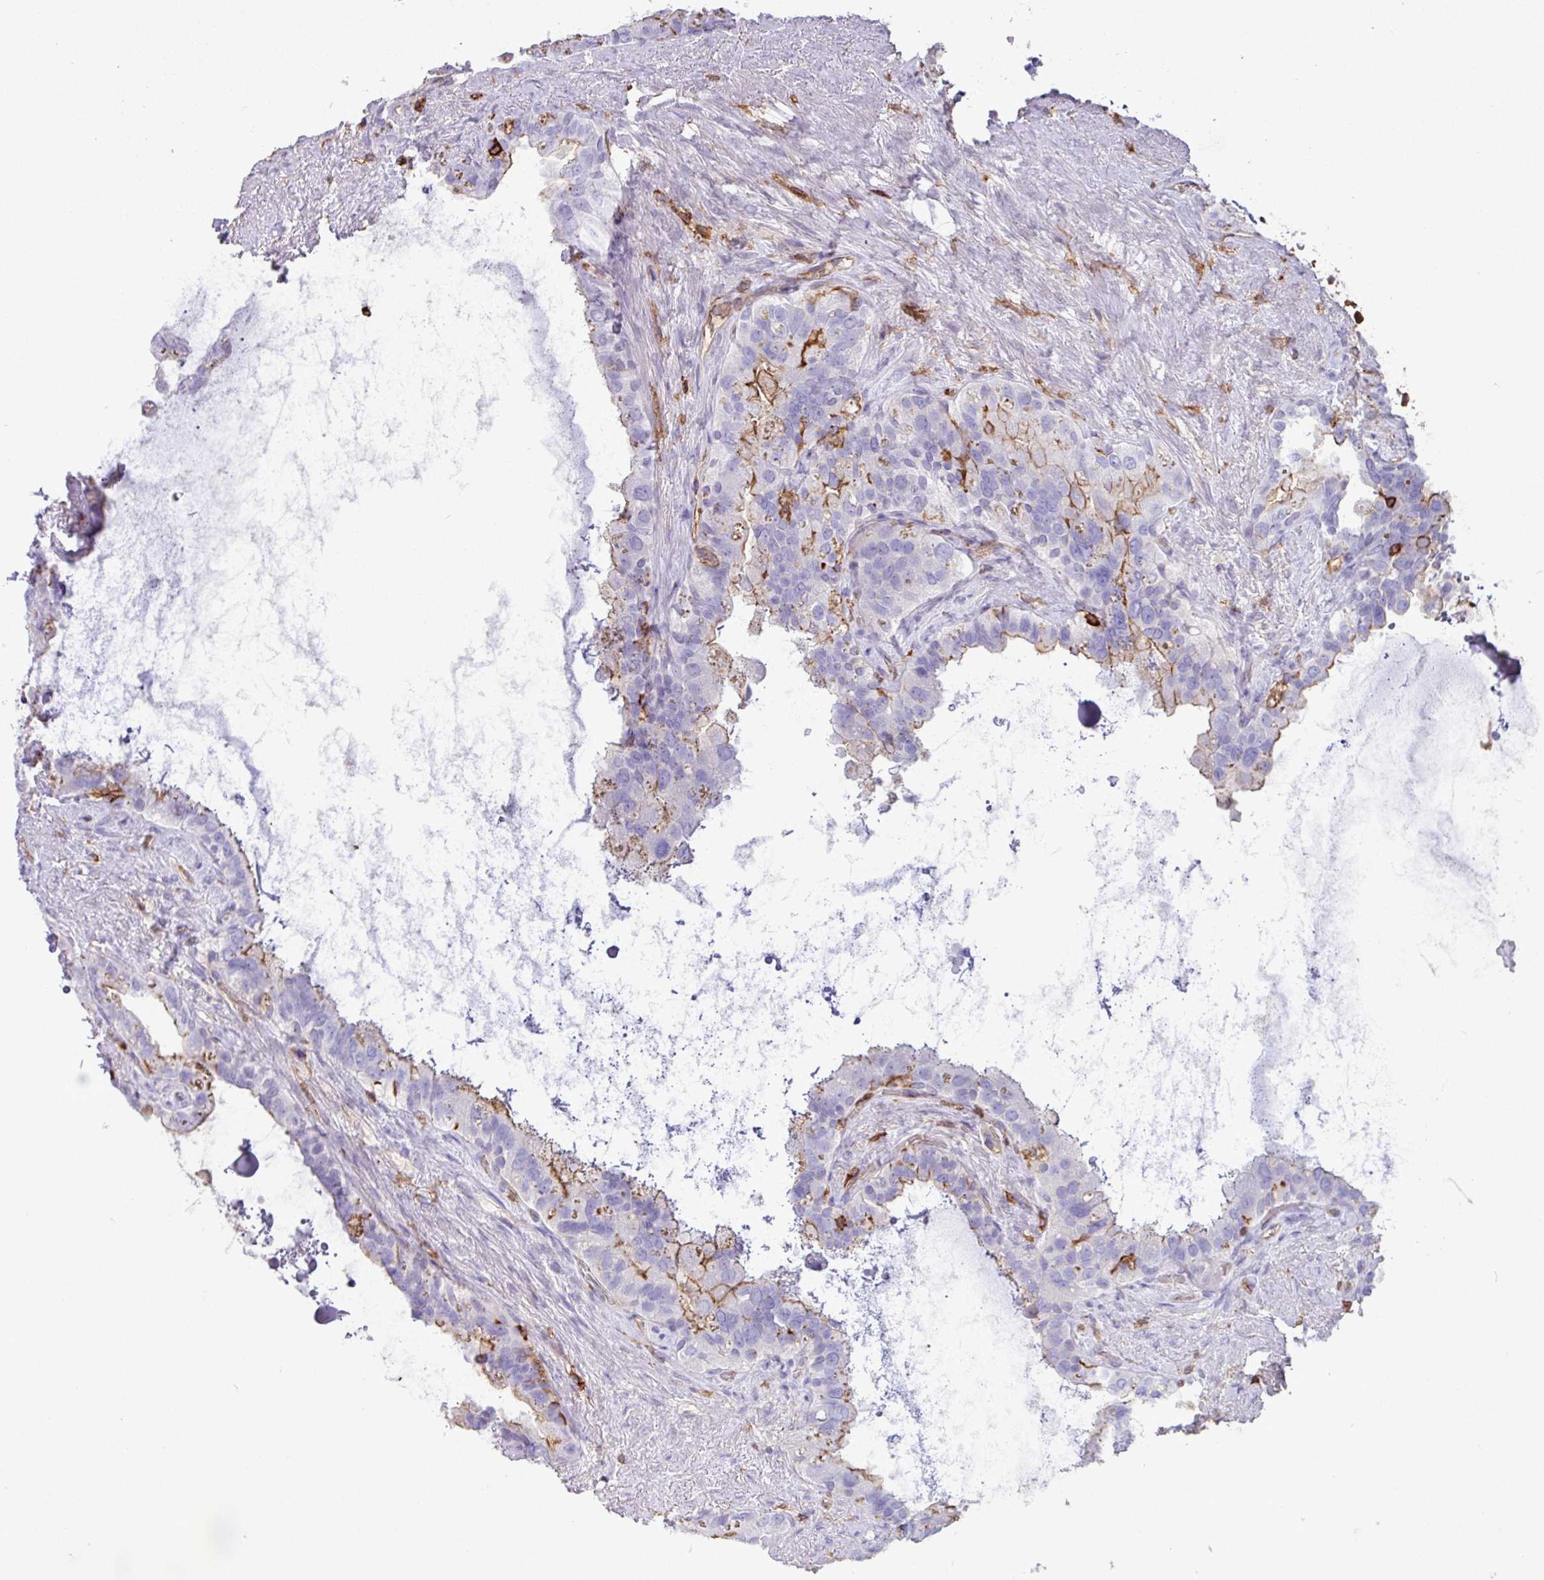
{"staining": {"intensity": "weak", "quantity": "<25%", "location": "cytoplasmic/membranous"}, "tissue": "seminal vesicle", "cell_type": "Glandular cells", "image_type": "normal", "snomed": [{"axis": "morphology", "description": "Normal tissue, NOS"}, {"axis": "topography", "description": "Seminal veicle"}, {"axis": "topography", "description": "Peripheral nerve tissue"}], "caption": "Unremarkable seminal vesicle was stained to show a protein in brown. There is no significant positivity in glandular cells. (Stains: DAB immunohistochemistry (IHC) with hematoxylin counter stain, Microscopy: brightfield microscopy at high magnification).", "gene": "PPP1R18", "patient": {"sex": "male", "age": 76}}